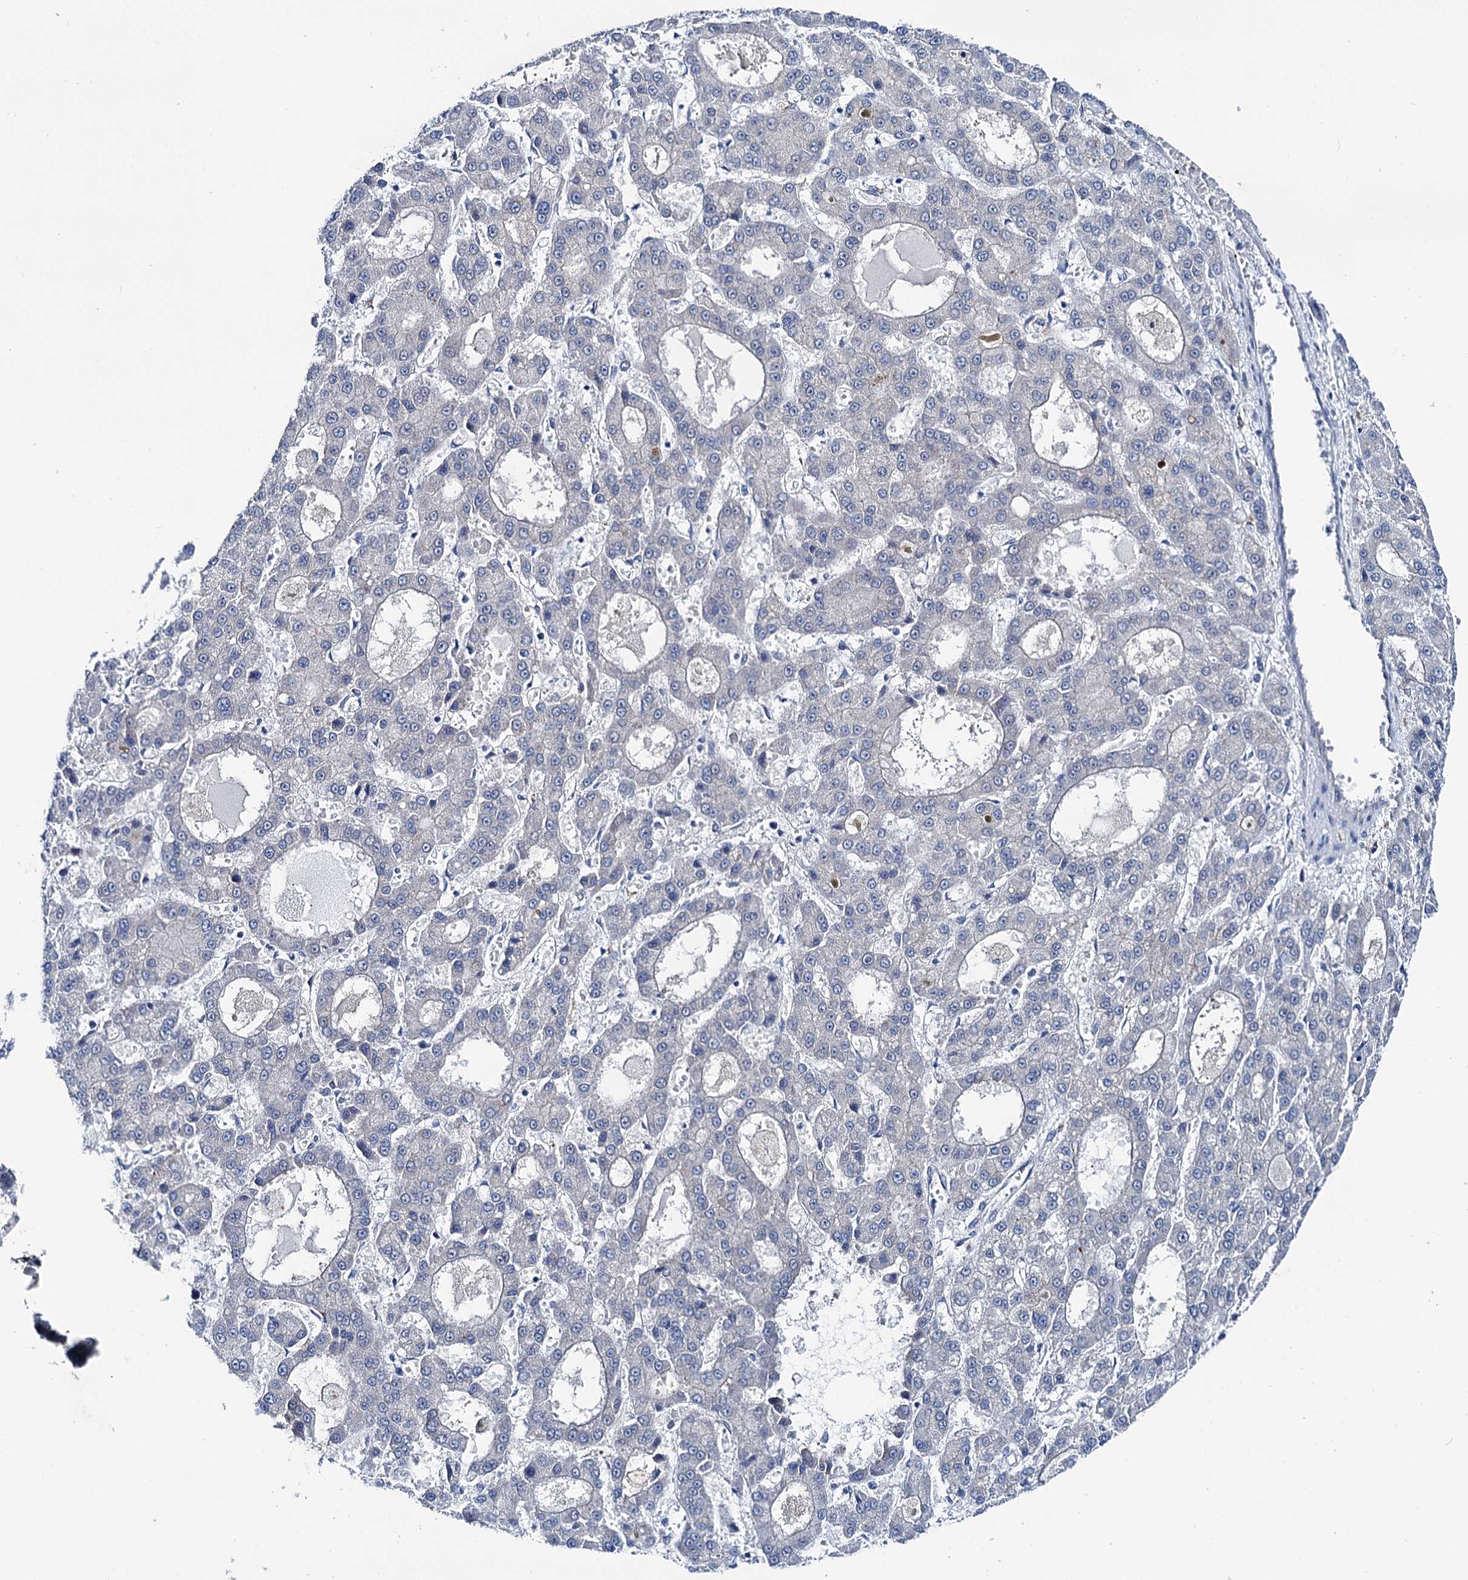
{"staining": {"intensity": "negative", "quantity": "none", "location": "none"}, "tissue": "liver cancer", "cell_type": "Tumor cells", "image_type": "cancer", "snomed": [{"axis": "morphology", "description": "Carcinoma, Hepatocellular, NOS"}, {"axis": "topography", "description": "Liver"}], "caption": "Hepatocellular carcinoma (liver) stained for a protein using immunohistochemistry shows no staining tumor cells.", "gene": "SHROOM1", "patient": {"sex": "male", "age": 70}}